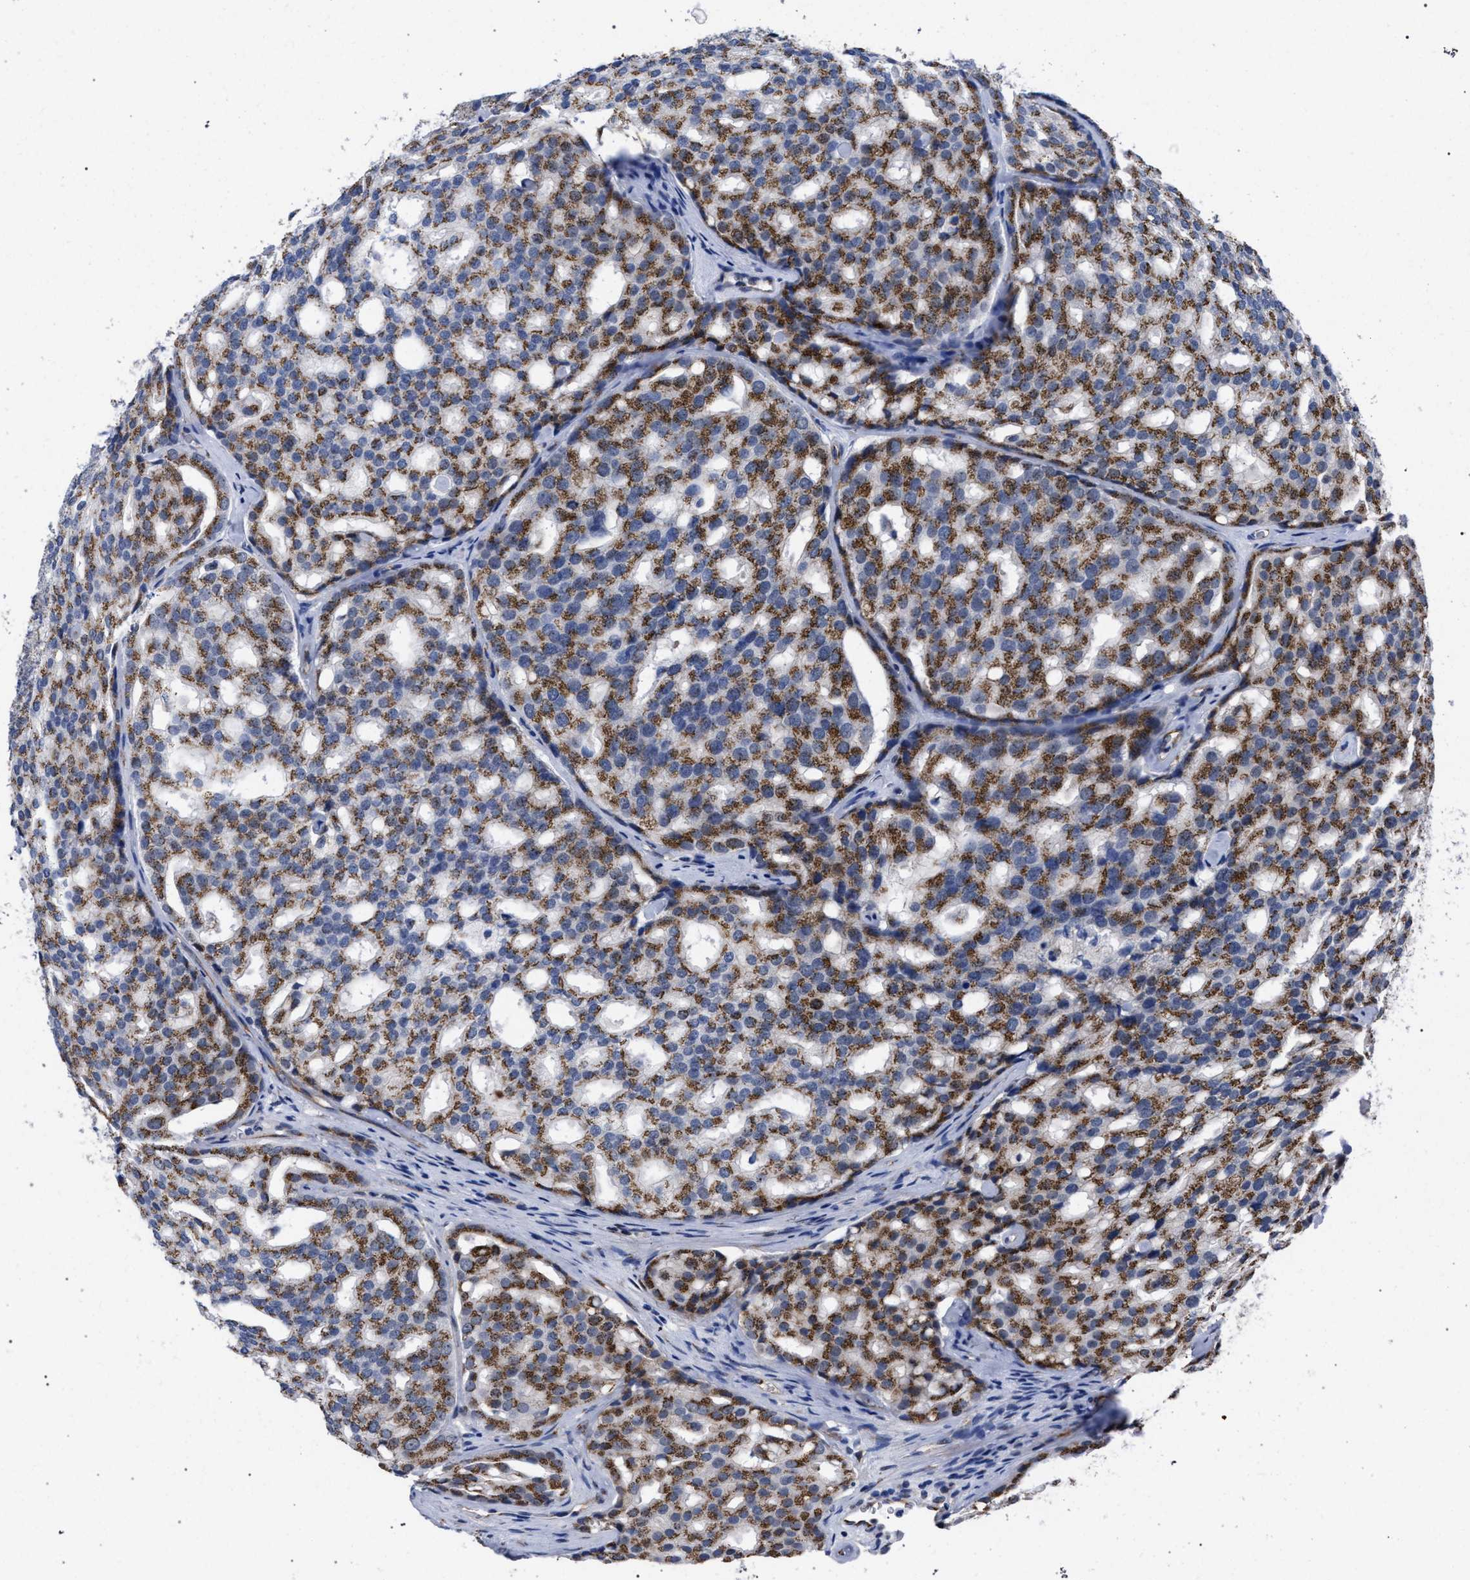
{"staining": {"intensity": "strong", "quantity": "25%-75%", "location": "cytoplasmic/membranous"}, "tissue": "prostate cancer", "cell_type": "Tumor cells", "image_type": "cancer", "snomed": [{"axis": "morphology", "description": "Adenocarcinoma, High grade"}, {"axis": "topography", "description": "Prostate"}], "caption": "High-grade adenocarcinoma (prostate) stained with immunohistochemistry (IHC) displays strong cytoplasmic/membranous staining in approximately 25%-75% of tumor cells.", "gene": "GOLGA2", "patient": {"sex": "male", "age": 64}}